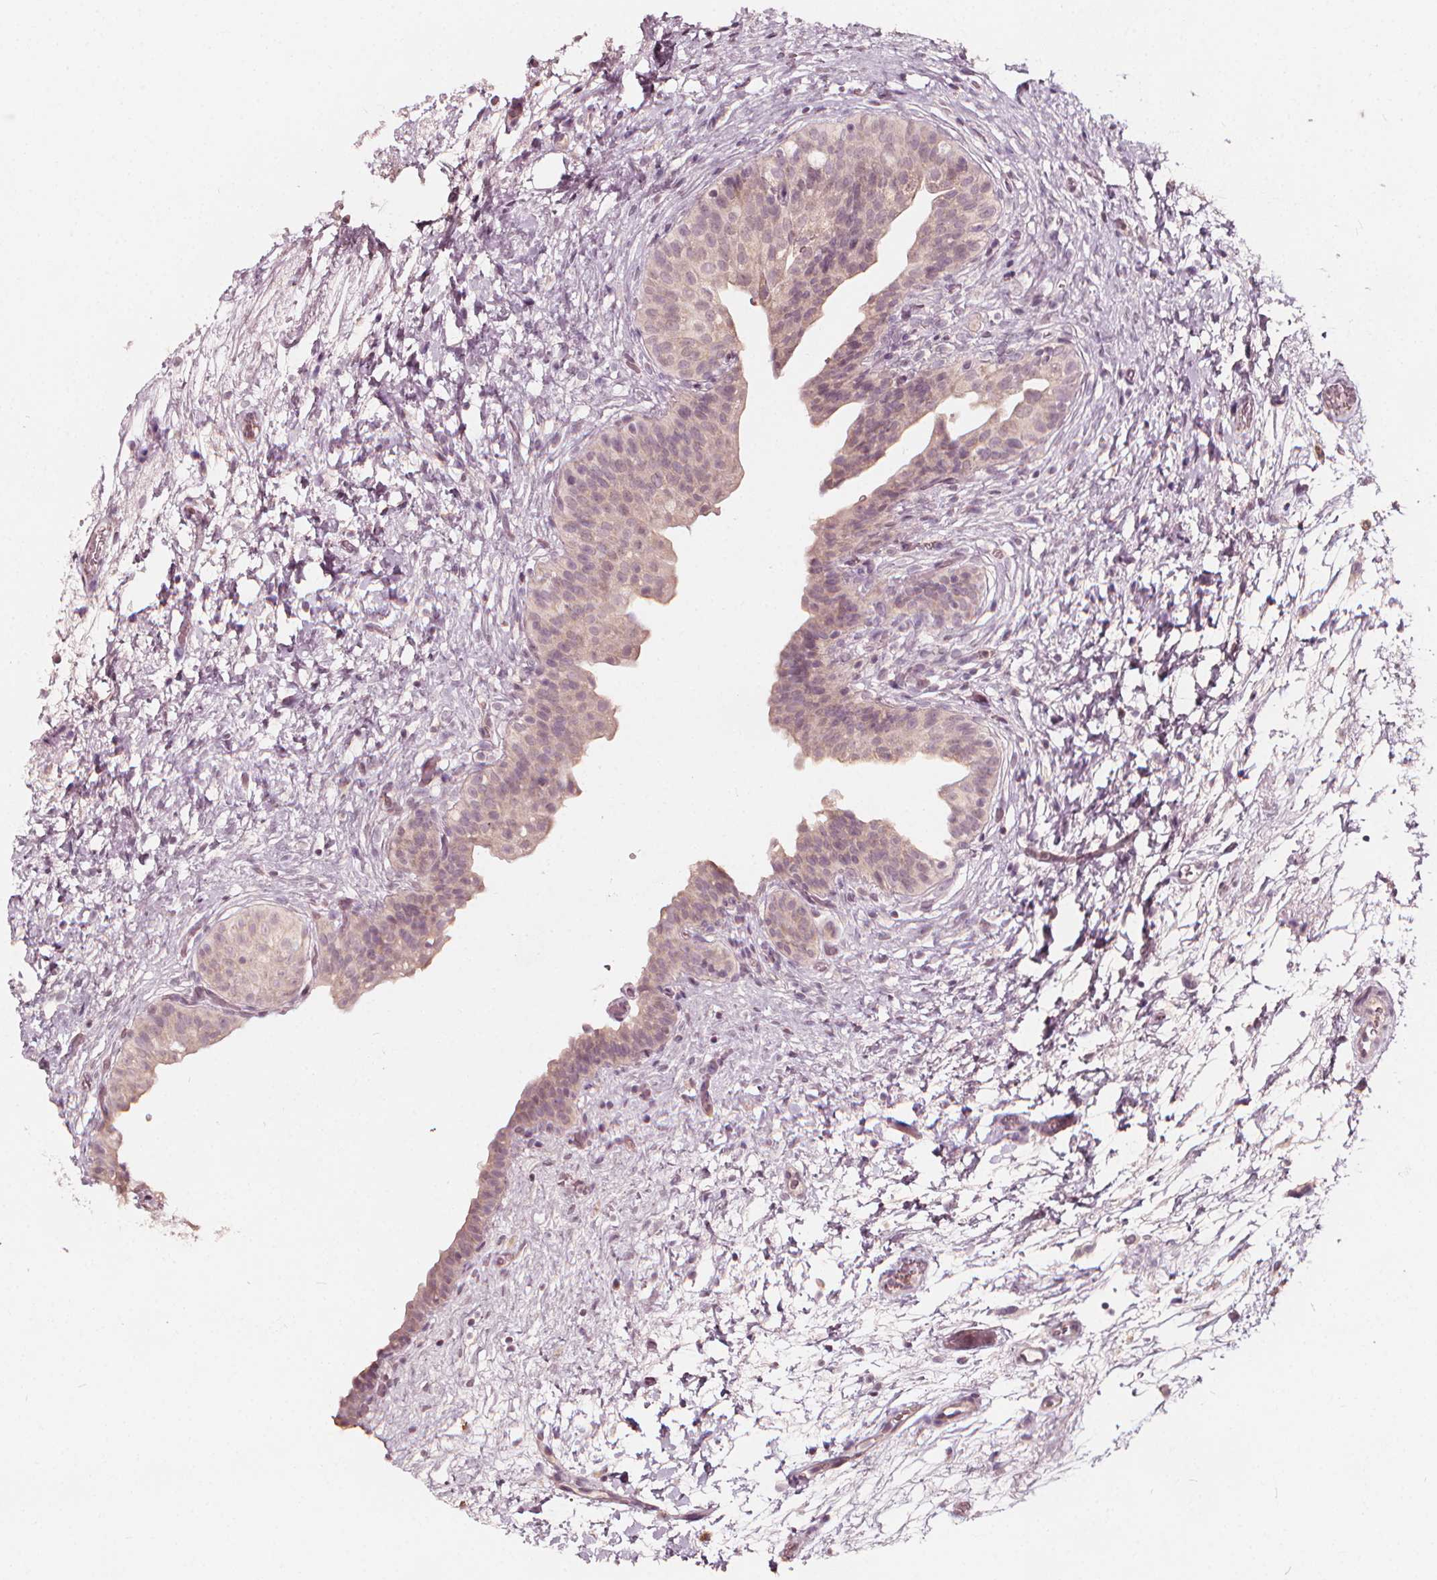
{"staining": {"intensity": "weak", "quantity": "<25%", "location": "cytoplasmic/membranous,nuclear"}, "tissue": "urinary bladder", "cell_type": "Urothelial cells", "image_type": "normal", "snomed": [{"axis": "morphology", "description": "Normal tissue, NOS"}, {"axis": "topography", "description": "Urinary bladder"}], "caption": "IHC photomicrograph of normal urinary bladder: urinary bladder stained with DAB (3,3'-diaminobenzidine) shows no significant protein positivity in urothelial cells. Nuclei are stained in blue.", "gene": "NPC1L1", "patient": {"sex": "male", "age": 69}}